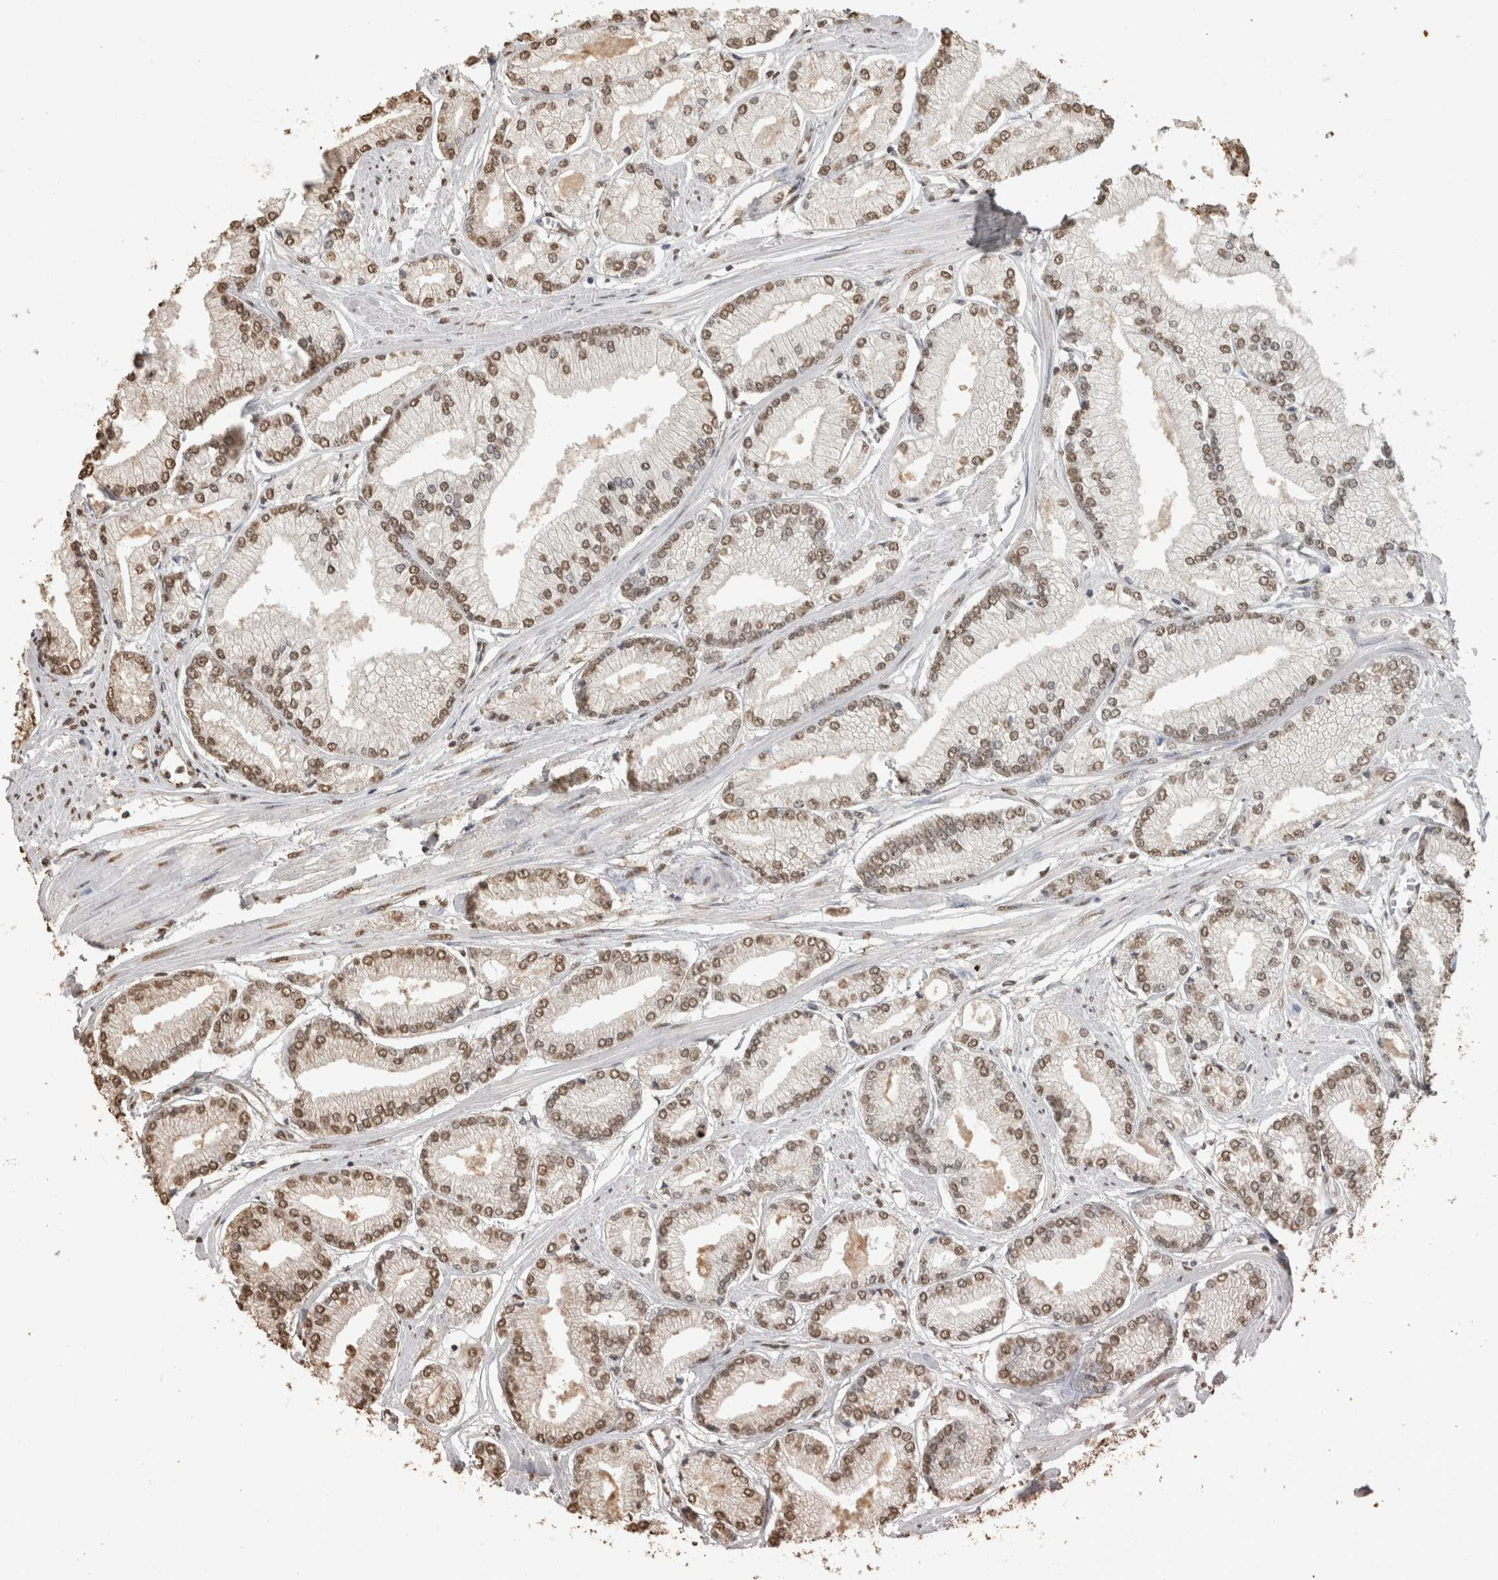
{"staining": {"intensity": "moderate", "quantity": ">75%", "location": "nuclear"}, "tissue": "prostate cancer", "cell_type": "Tumor cells", "image_type": "cancer", "snomed": [{"axis": "morphology", "description": "Adenocarcinoma, Low grade"}, {"axis": "topography", "description": "Prostate"}], "caption": "Prostate low-grade adenocarcinoma stained with a brown dye demonstrates moderate nuclear positive staining in approximately >75% of tumor cells.", "gene": "HAND2", "patient": {"sex": "male", "age": 52}}